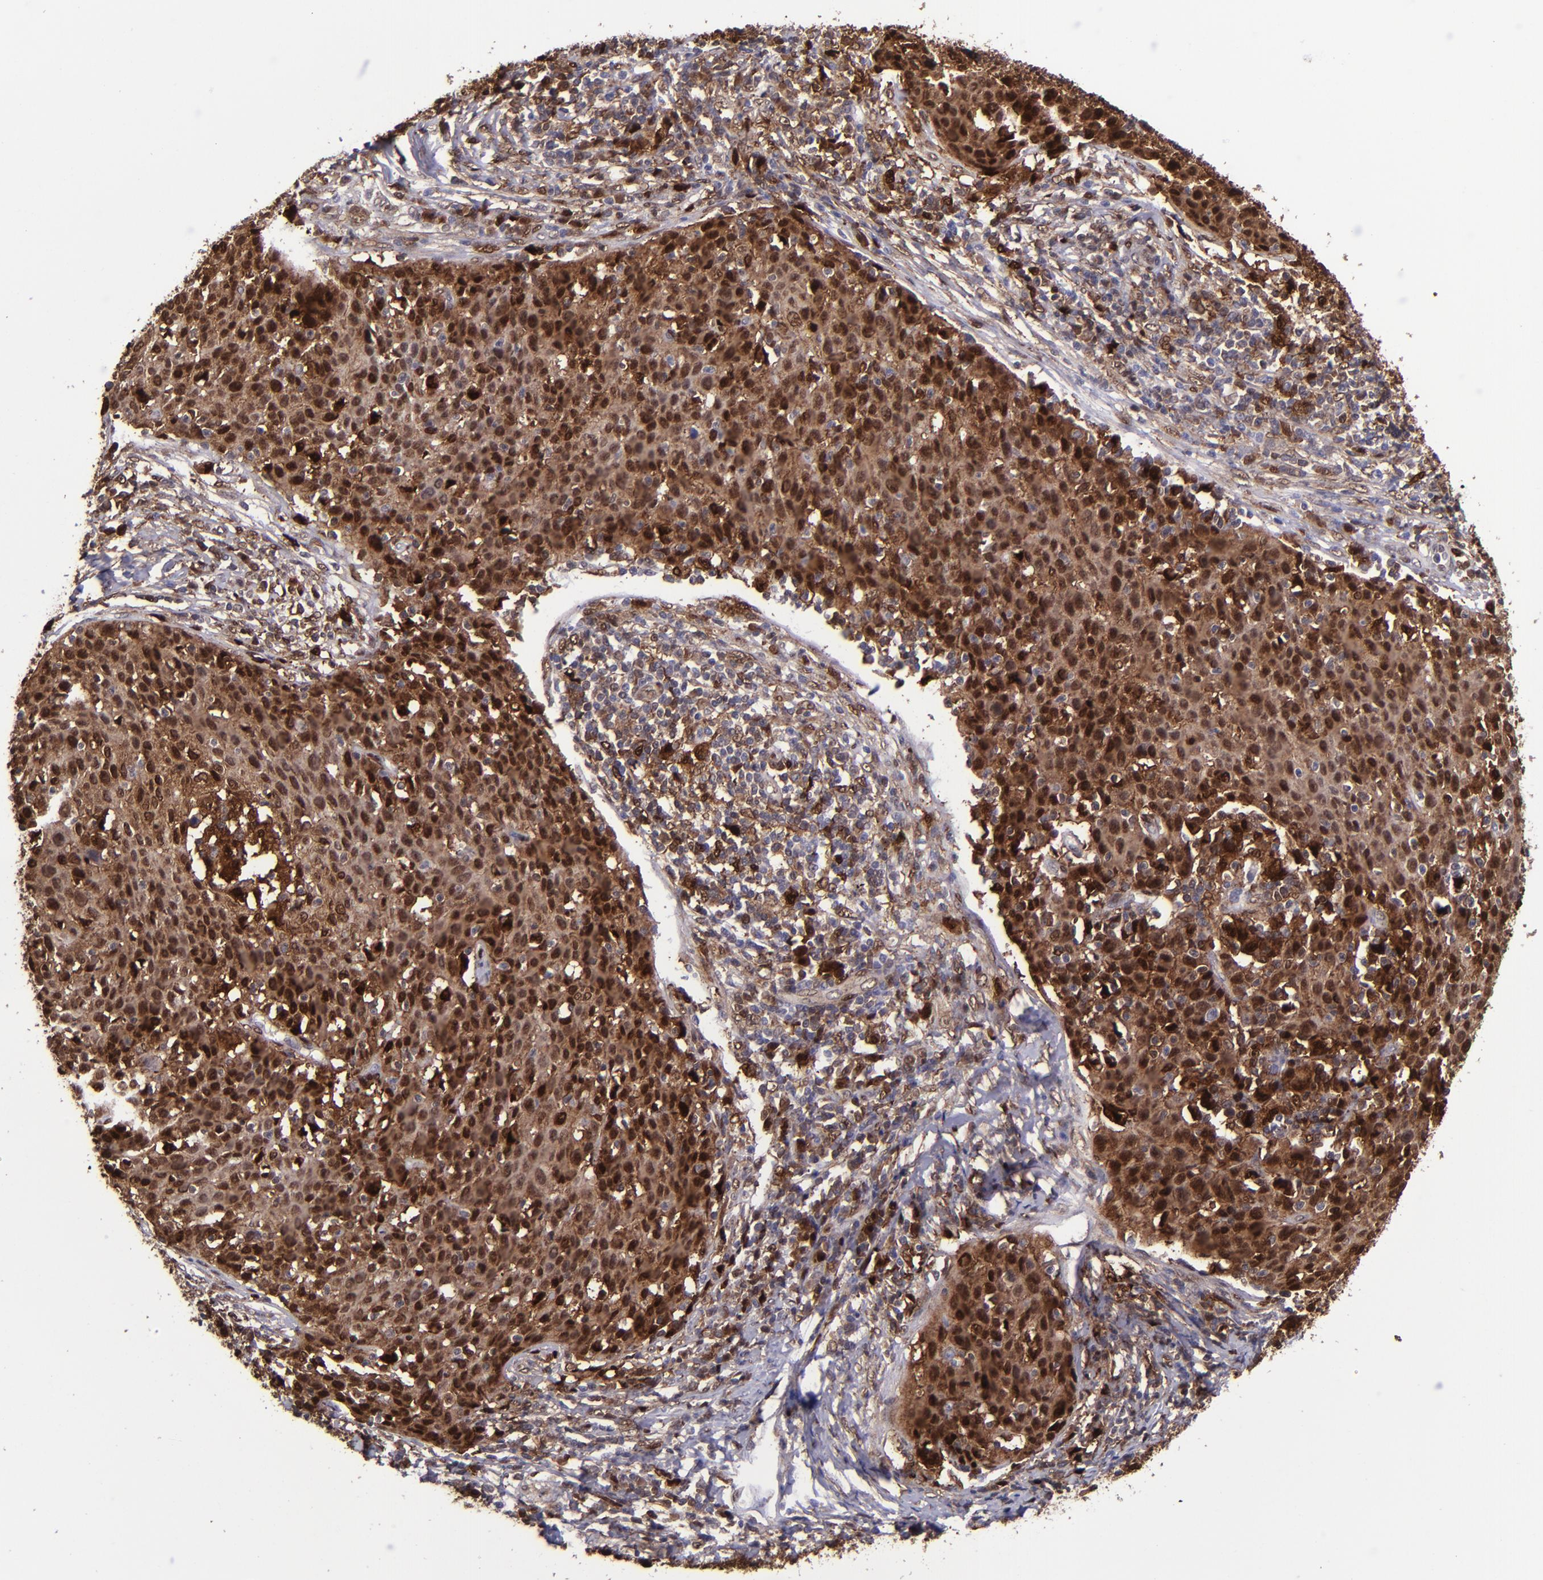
{"staining": {"intensity": "strong", "quantity": ">75%", "location": "cytoplasmic/membranous,nuclear"}, "tissue": "cervical cancer", "cell_type": "Tumor cells", "image_type": "cancer", "snomed": [{"axis": "morphology", "description": "Squamous cell carcinoma, NOS"}, {"axis": "topography", "description": "Cervix"}], "caption": "An image of cervical cancer (squamous cell carcinoma) stained for a protein reveals strong cytoplasmic/membranous and nuclear brown staining in tumor cells.", "gene": "TYMP", "patient": {"sex": "female", "age": 38}}